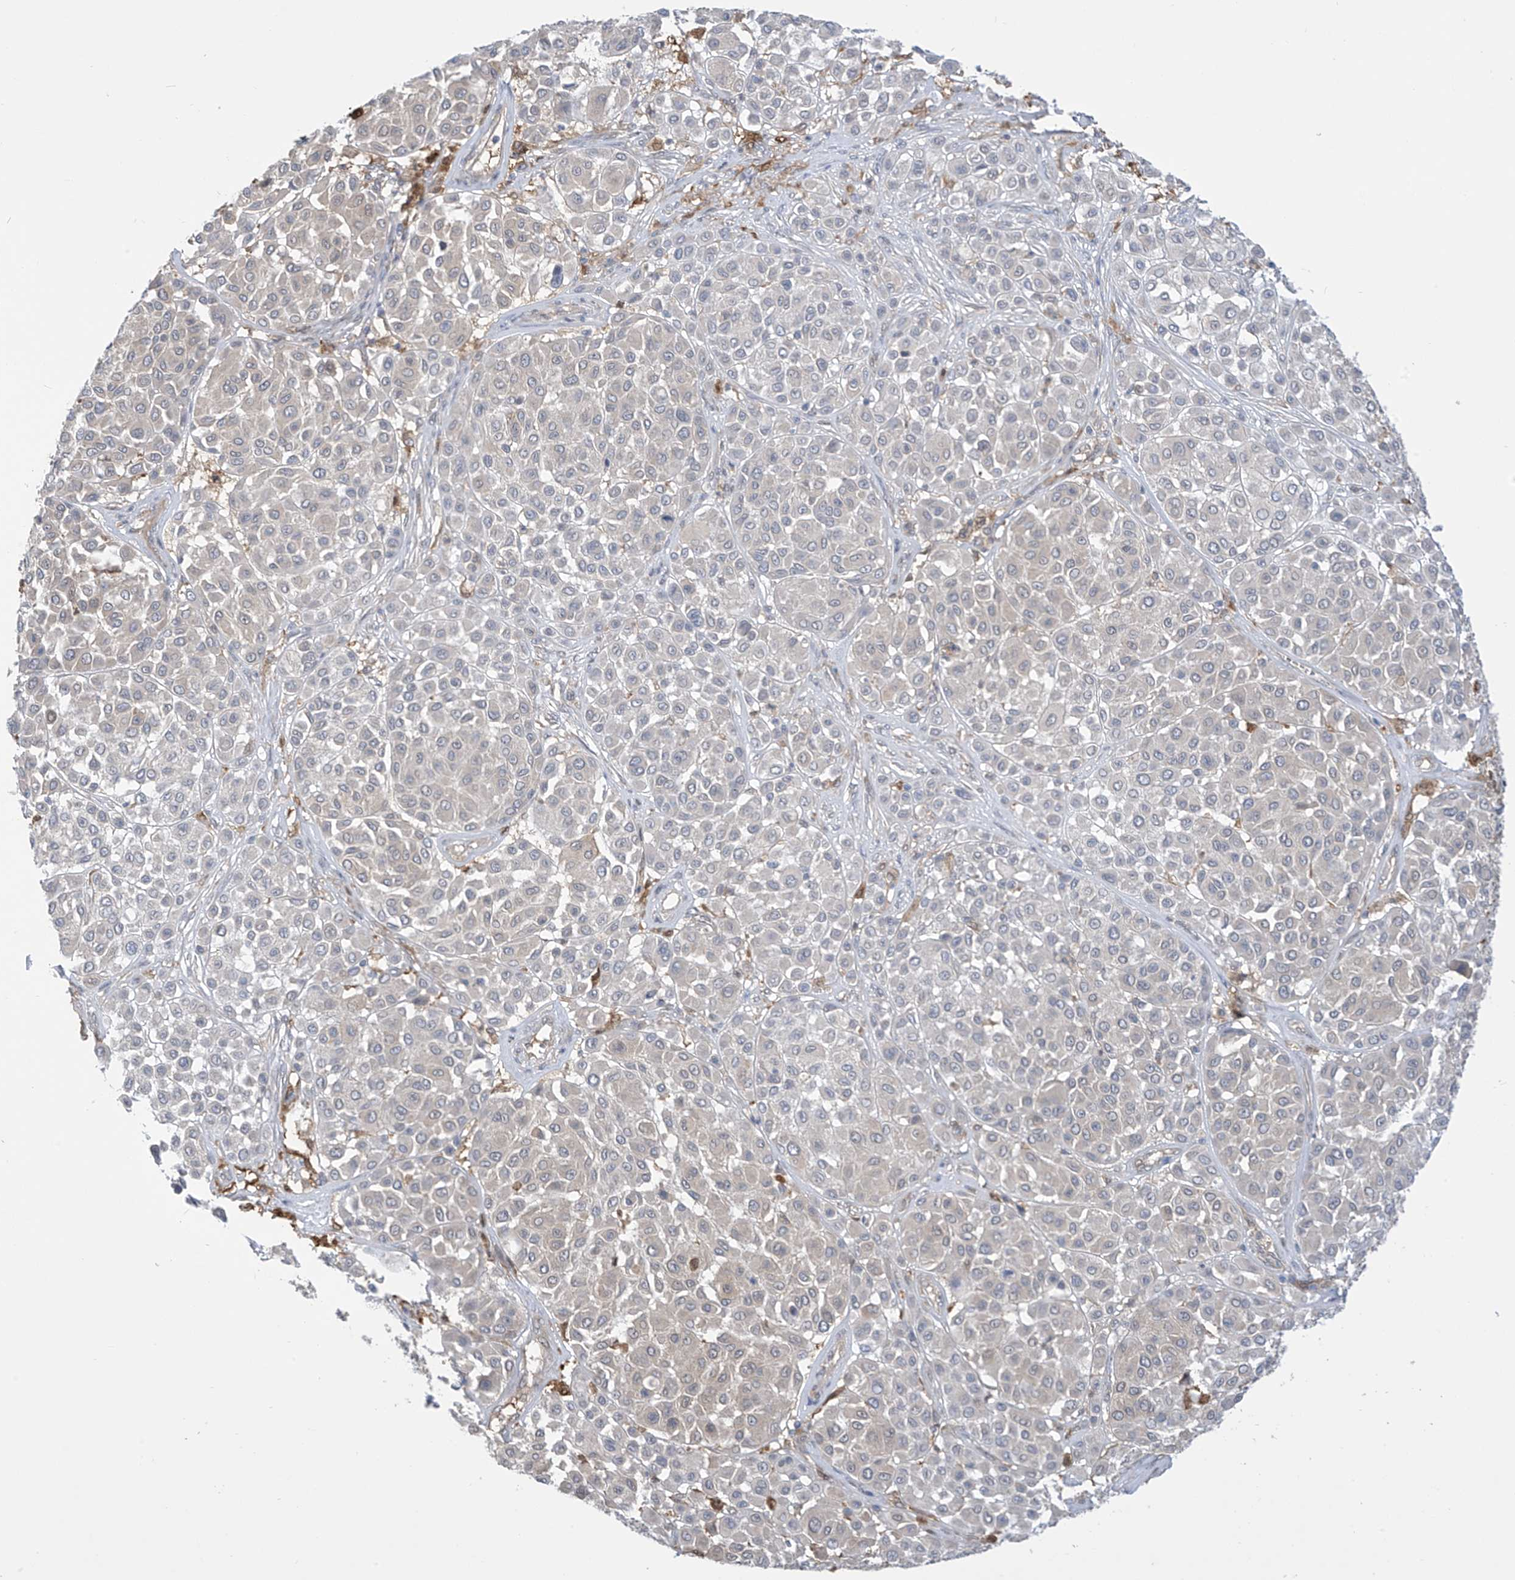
{"staining": {"intensity": "negative", "quantity": "none", "location": "none"}, "tissue": "melanoma", "cell_type": "Tumor cells", "image_type": "cancer", "snomed": [{"axis": "morphology", "description": "Malignant melanoma, Metastatic site"}, {"axis": "topography", "description": "Soft tissue"}], "caption": "The image shows no significant positivity in tumor cells of malignant melanoma (metastatic site).", "gene": "IDH1", "patient": {"sex": "male", "age": 41}}